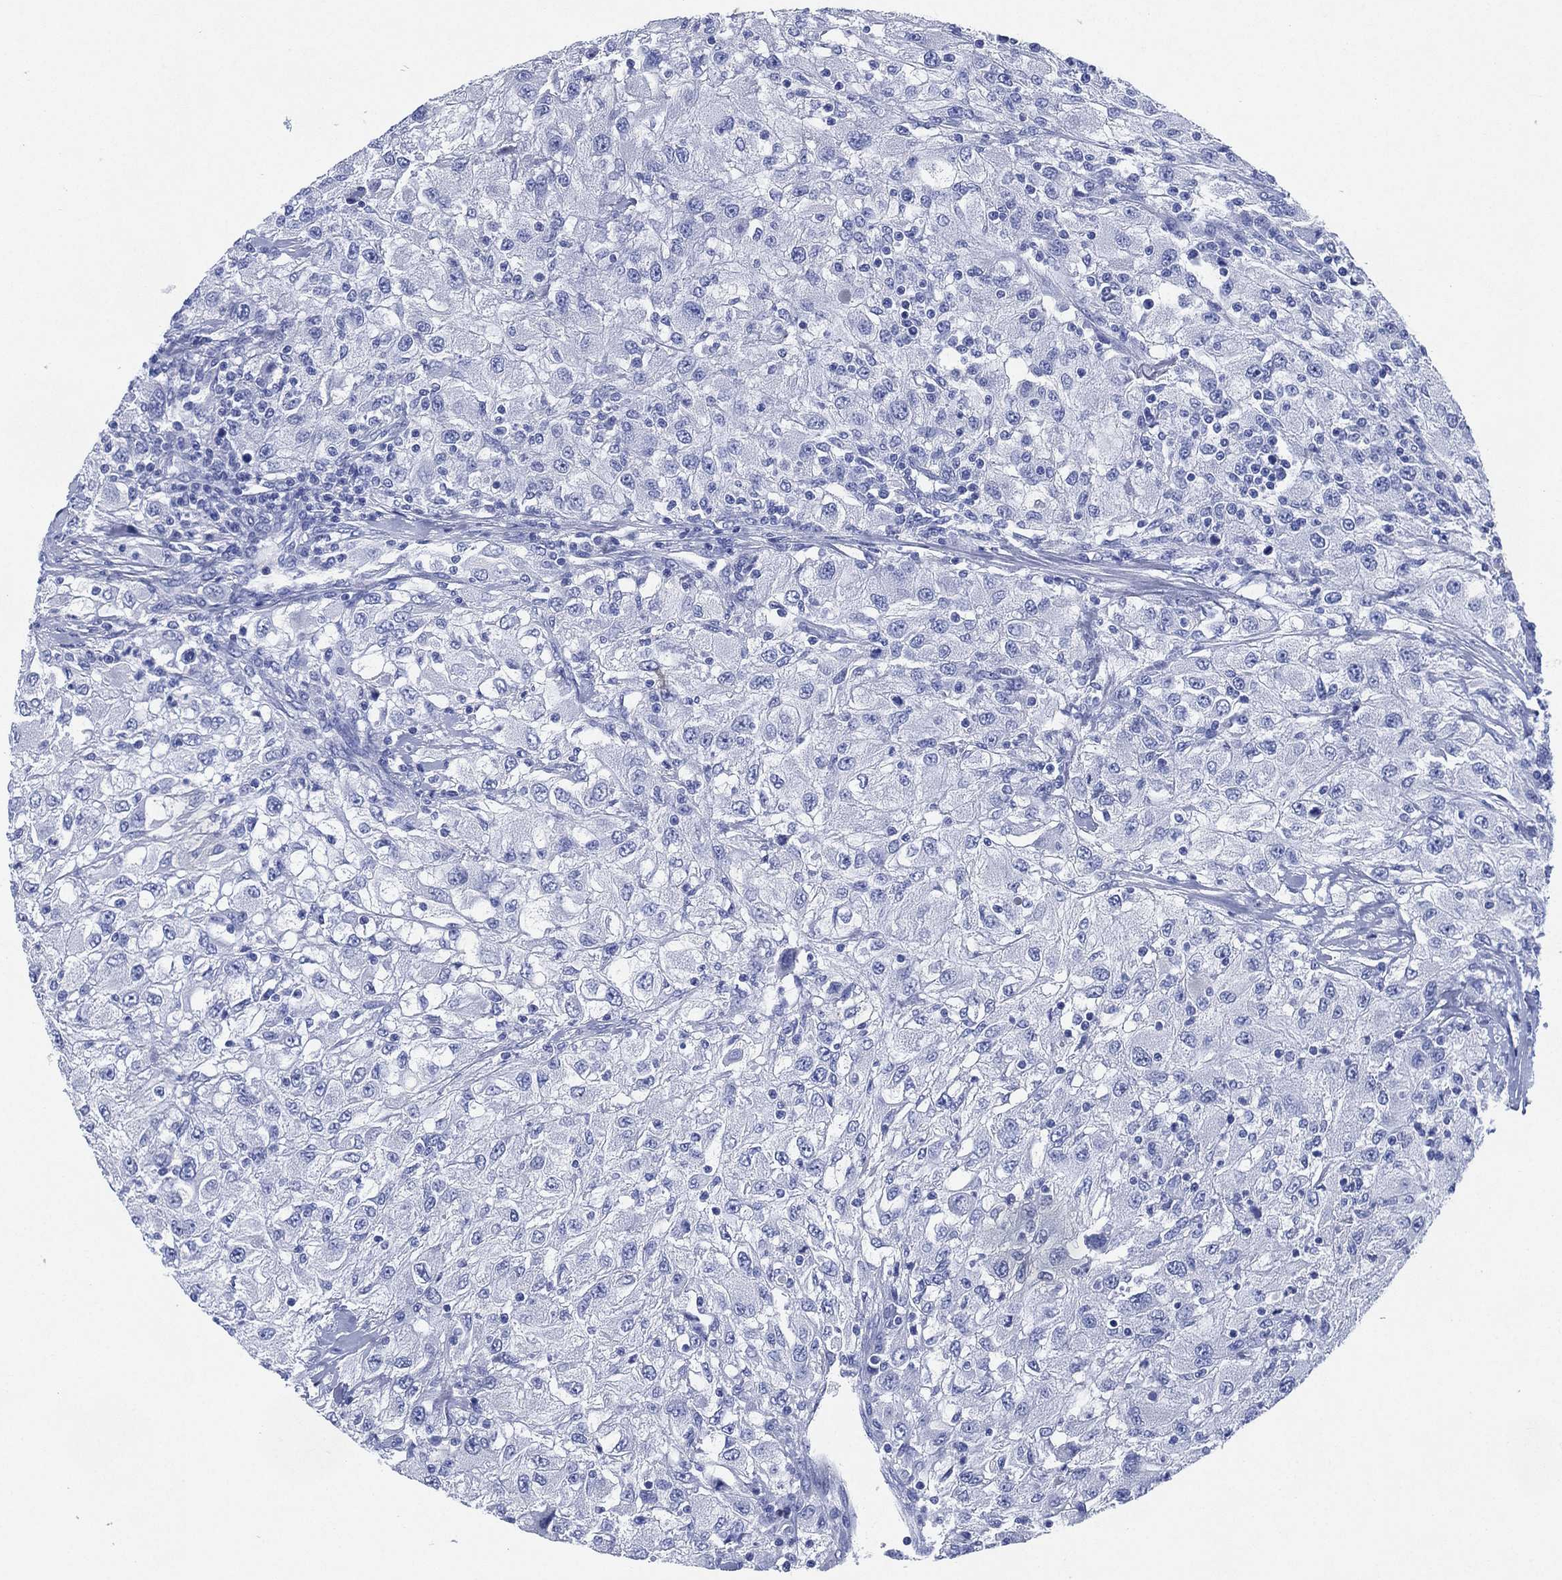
{"staining": {"intensity": "negative", "quantity": "none", "location": "none"}, "tissue": "renal cancer", "cell_type": "Tumor cells", "image_type": "cancer", "snomed": [{"axis": "morphology", "description": "Adenocarcinoma, NOS"}, {"axis": "topography", "description": "Kidney"}], "caption": "Tumor cells show no significant protein staining in adenocarcinoma (renal).", "gene": "SIGLECL1", "patient": {"sex": "female", "age": 67}}